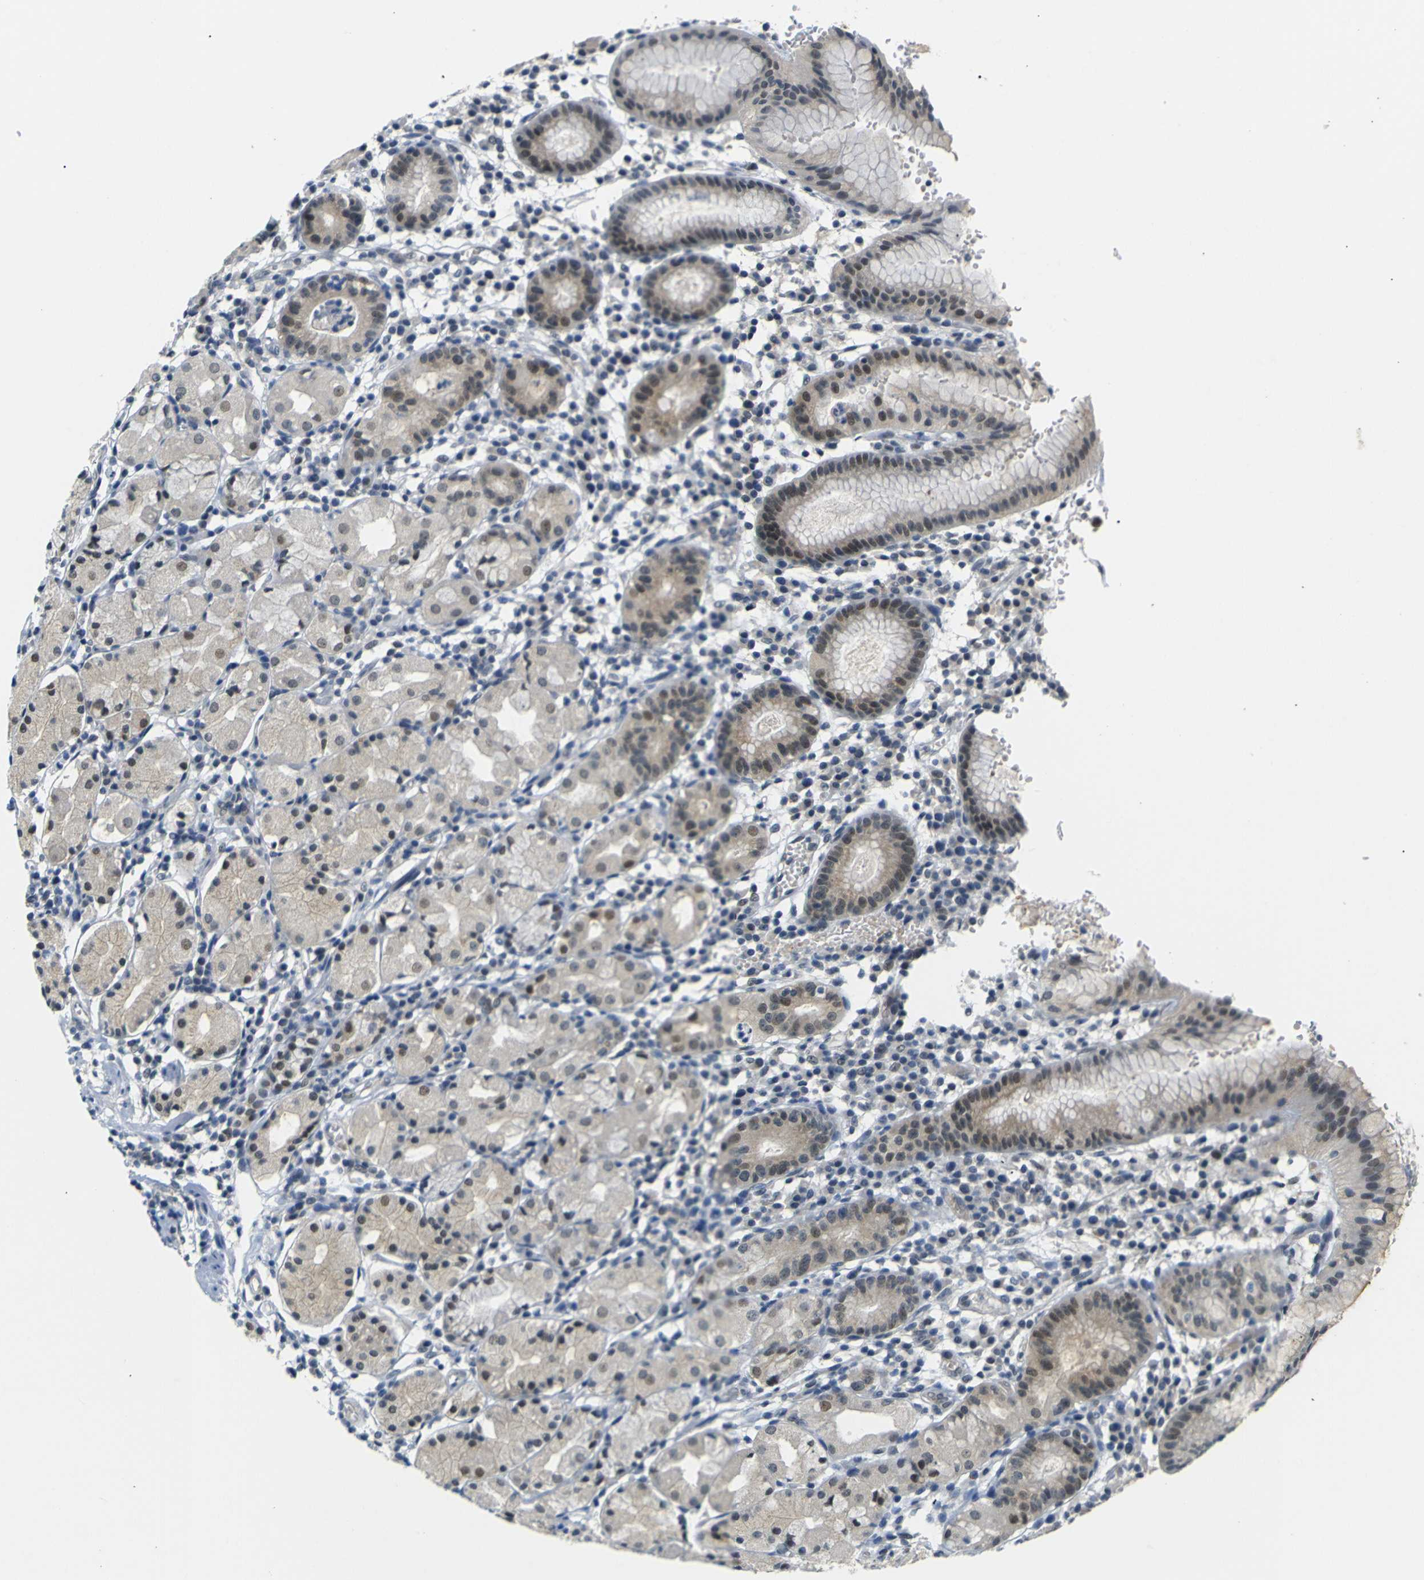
{"staining": {"intensity": "weak", "quantity": "25%-75%", "location": "cytoplasmic/membranous,nuclear"}, "tissue": "stomach", "cell_type": "Glandular cells", "image_type": "normal", "snomed": [{"axis": "morphology", "description": "Normal tissue, NOS"}, {"axis": "topography", "description": "Stomach"}, {"axis": "topography", "description": "Stomach, lower"}], "caption": "DAB immunohistochemical staining of unremarkable human stomach displays weak cytoplasmic/membranous,nuclear protein positivity in approximately 25%-75% of glandular cells. (DAB IHC with brightfield microscopy, high magnification).", "gene": "SKP1", "patient": {"sex": "female", "age": 75}}